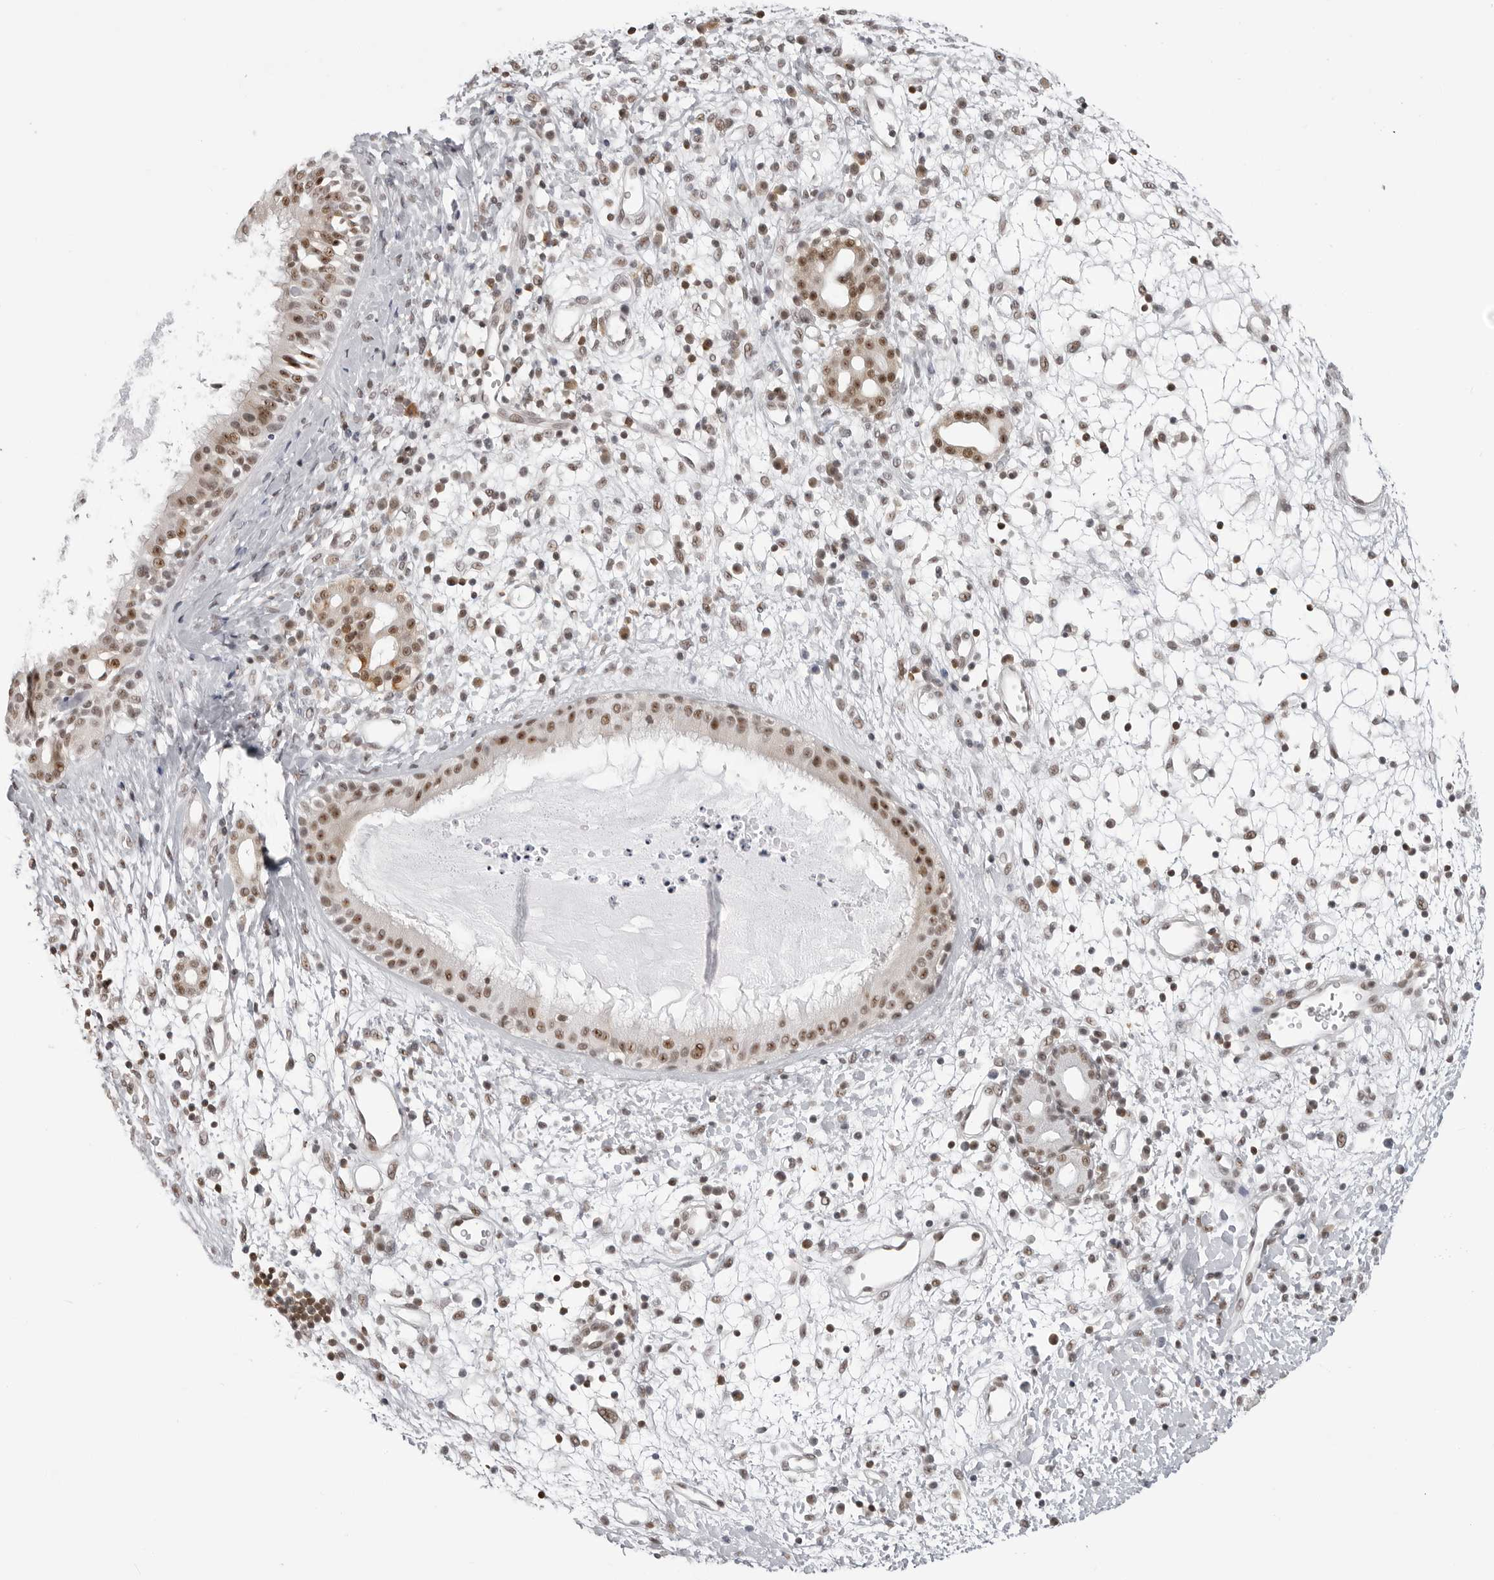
{"staining": {"intensity": "moderate", "quantity": ">75%", "location": "nuclear"}, "tissue": "nasopharynx", "cell_type": "Respiratory epithelial cells", "image_type": "normal", "snomed": [{"axis": "morphology", "description": "Normal tissue, NOS"}, {"axis": "topography", "description": "Nasopharynx"}], "caption": "Immunohistochemistry (IHC) staining of normal nasopharynx, which demonstrates medium levels of moderate nuclear positivity in approximately >75% of respiratory epithelial cells indicating moderate nuclear protein positivity. The staining was performed using DAB (brown) for protein detection and nuclei were counterstained in hematoxylin (blue).", "gene": "WRAP53", "patient": {"sex": "male", "age": 22}}